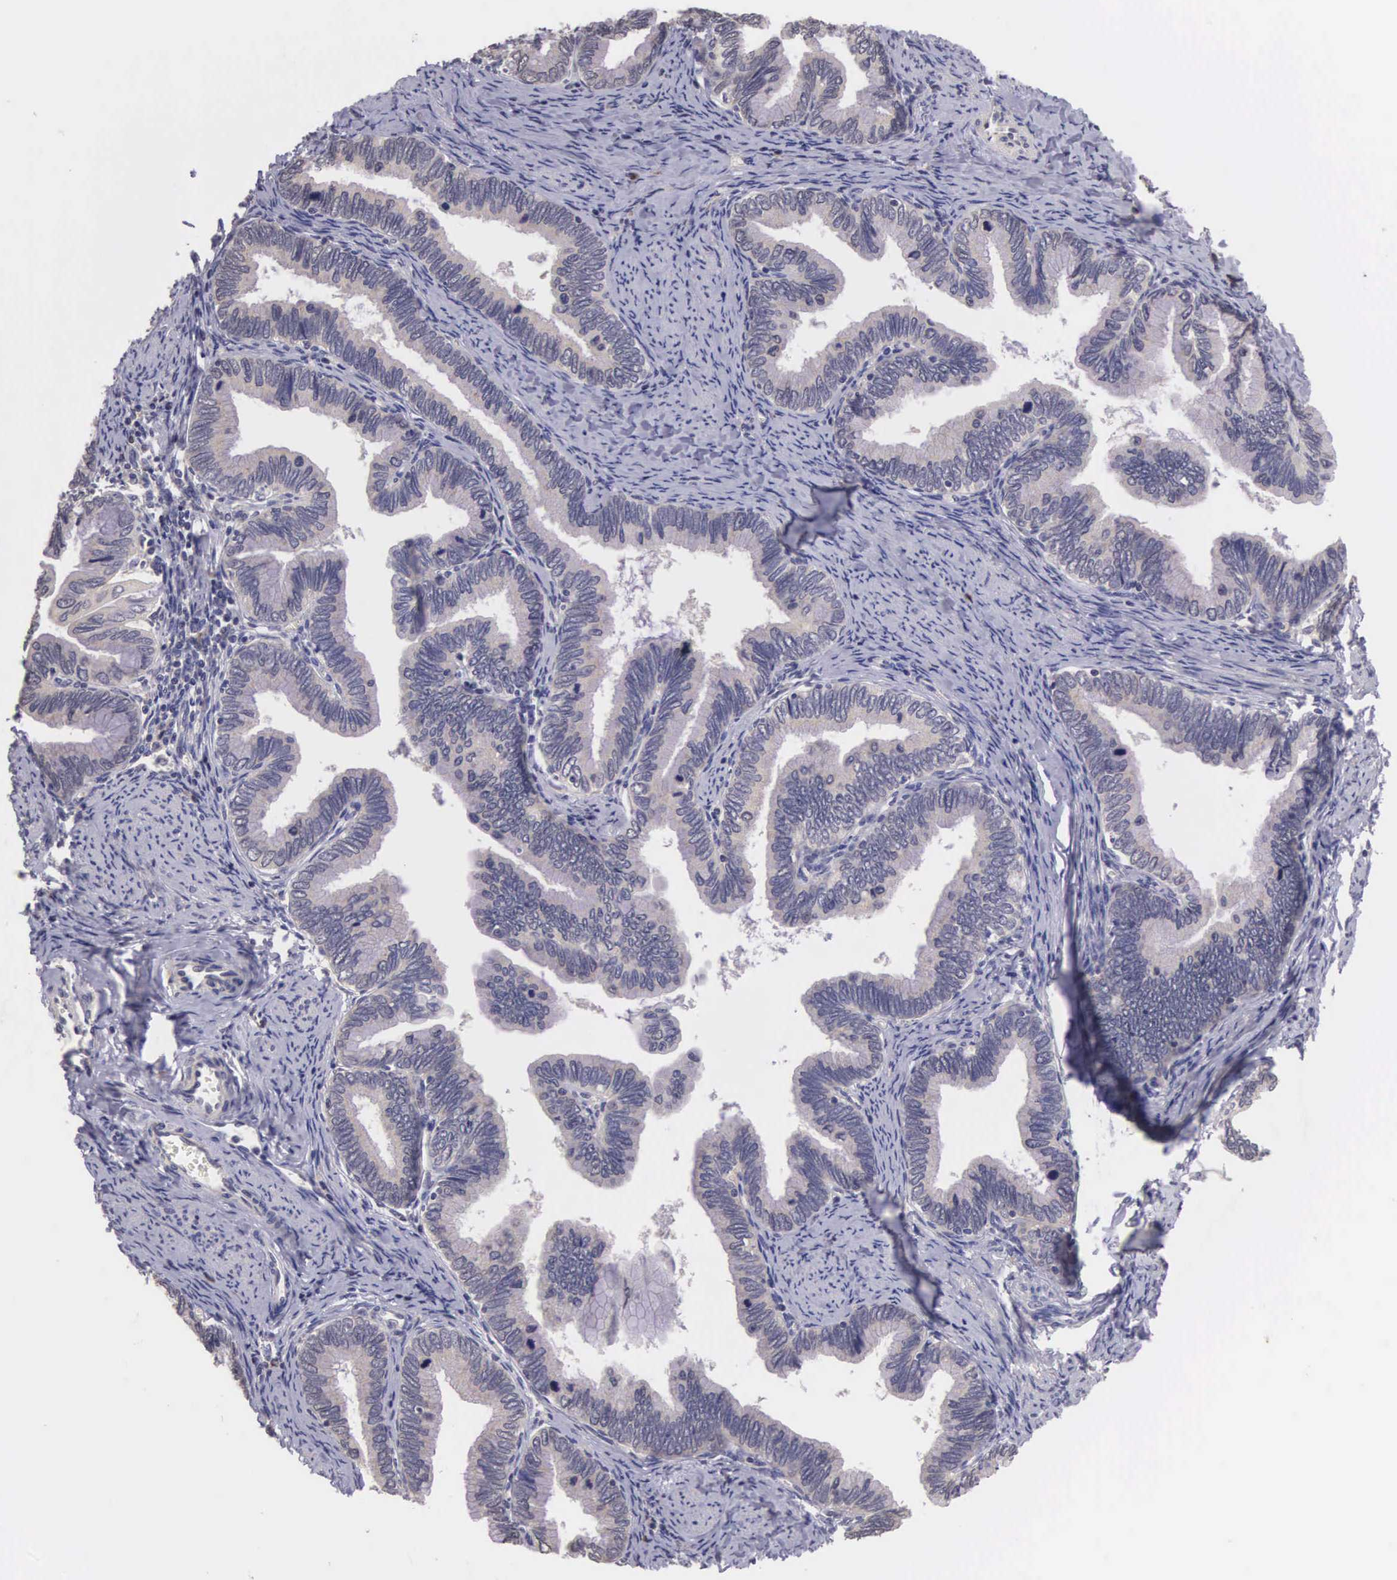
{"staining": {"intensity": "negative", "quantity": "none", "location": "none"}, "tissue": "cervical cancer", "cell_type": "Tumor cells", "image_type": "cancer", "snomed": [{"axis": "morphology", "description": "Adenocarcinoma, NOS"}, {"axis": "topography", "description": "Cervix"}], "caption": "Immunohistochemistry (IHC) photomicrograph of neoplastic tissue: cervical cancer (adenocarcinoma) stained with DAB (3,3'-diaminobenzidine) shows no significant protein expression in tumor cells. Nuclei are stained in blue.", "gene": "CDC45", "patient": {"sex": "female", "age": 49}}